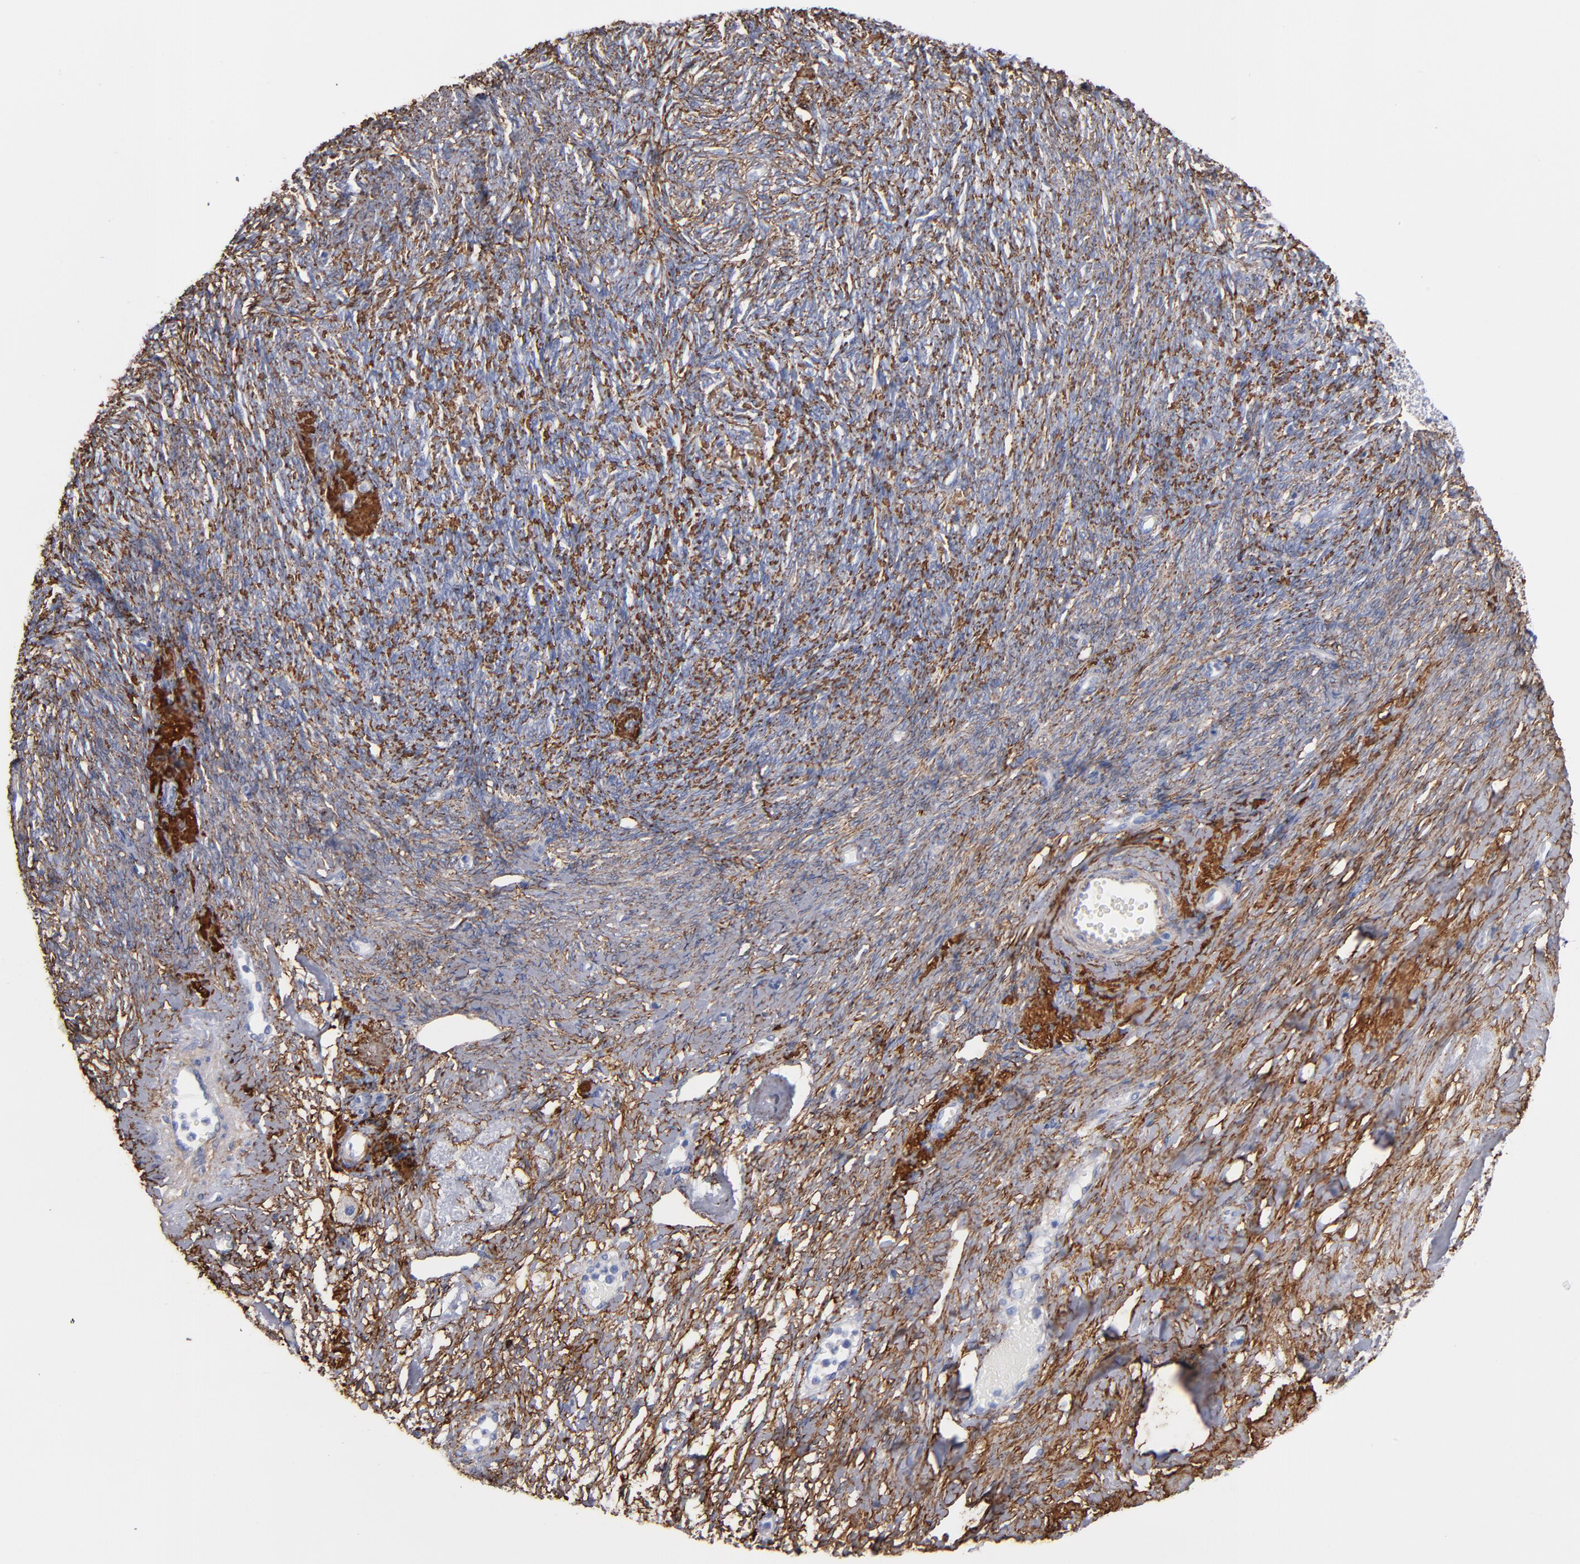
{"staining": {"intensity": "negative", "quantity": "none", "location": "none"}, "tissue": "ovarian cancer", "cell_type": "Tumor cells", "image_type": "cancer", "snomed": [{"axis": "morphology", "description": "Normal tissue, NOS"}, {"axis": "morphology", "description": "Cystadenocarcinoma, serous, NOS"}, {"axis": "topography", "description": "Ovary"}], "caption": "DAB immunohistochemical staining of ovarian serous cystadenocarcinoma demonstrates no significant staining in tumor cells.", "gene": "EMILIN1", "patient": {"sex": "female", "age": 62}}